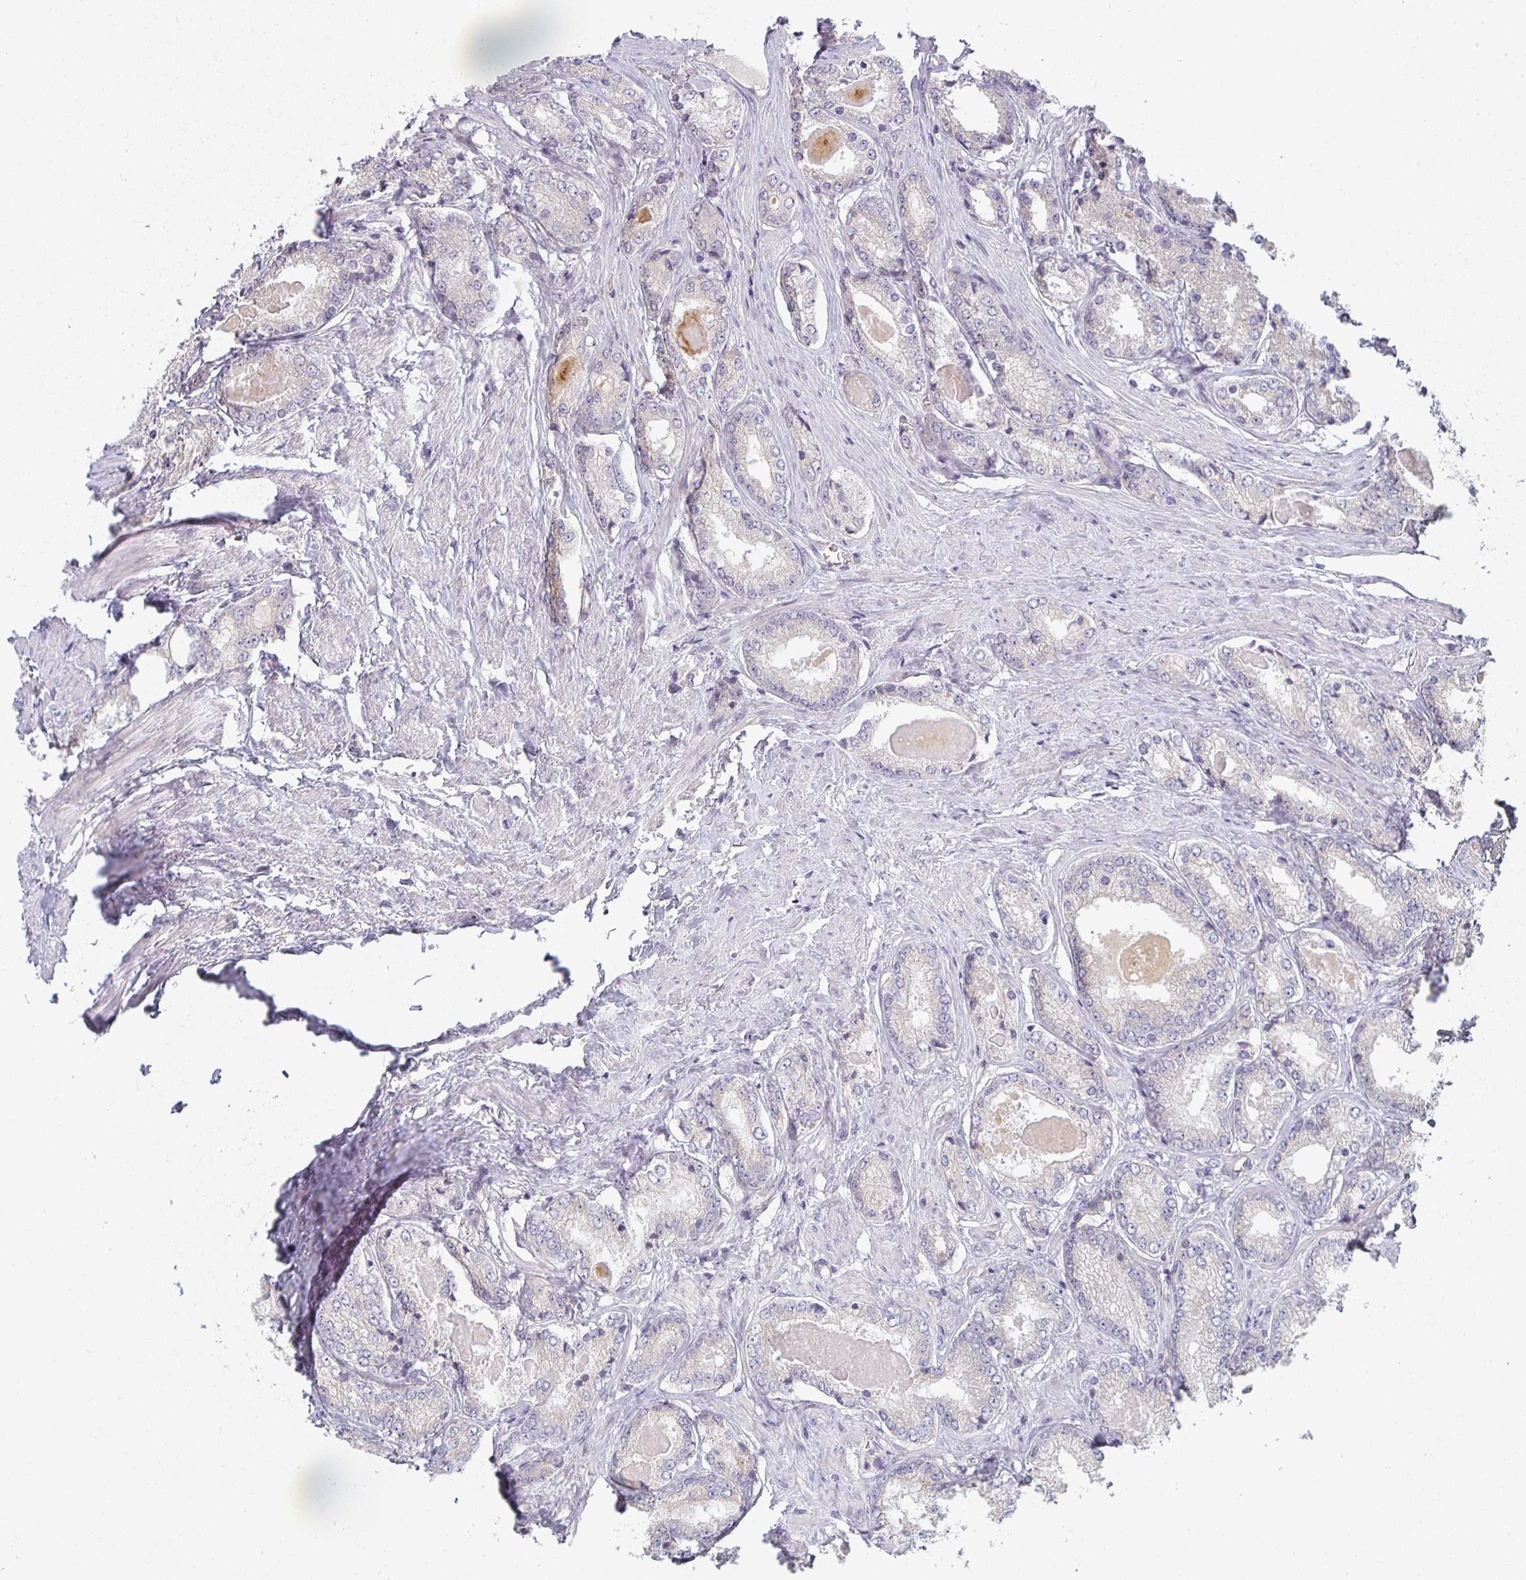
{"staining": {"intensity": "negative", "quantity": "none", "location": "none"}, "tissue": "prostate cancer", "cell_type": "Tumor cells", "image_type": "cancer", "snomed": [{"axis": "morphology", "description": "Adenocarcinoma, NOS"}, {"axis": "morphology", "description": "Adenocarcinoma, Low grade"}, {"axis": "topography", "description": "Prostate"}], "caption": "This is an IHC histopathology image of human prostate low-grade adenocarcinoma. There is no staining in tumor cells.", "gene": "CTHRC1", "patient": {"sex": "male", "age": 68}}